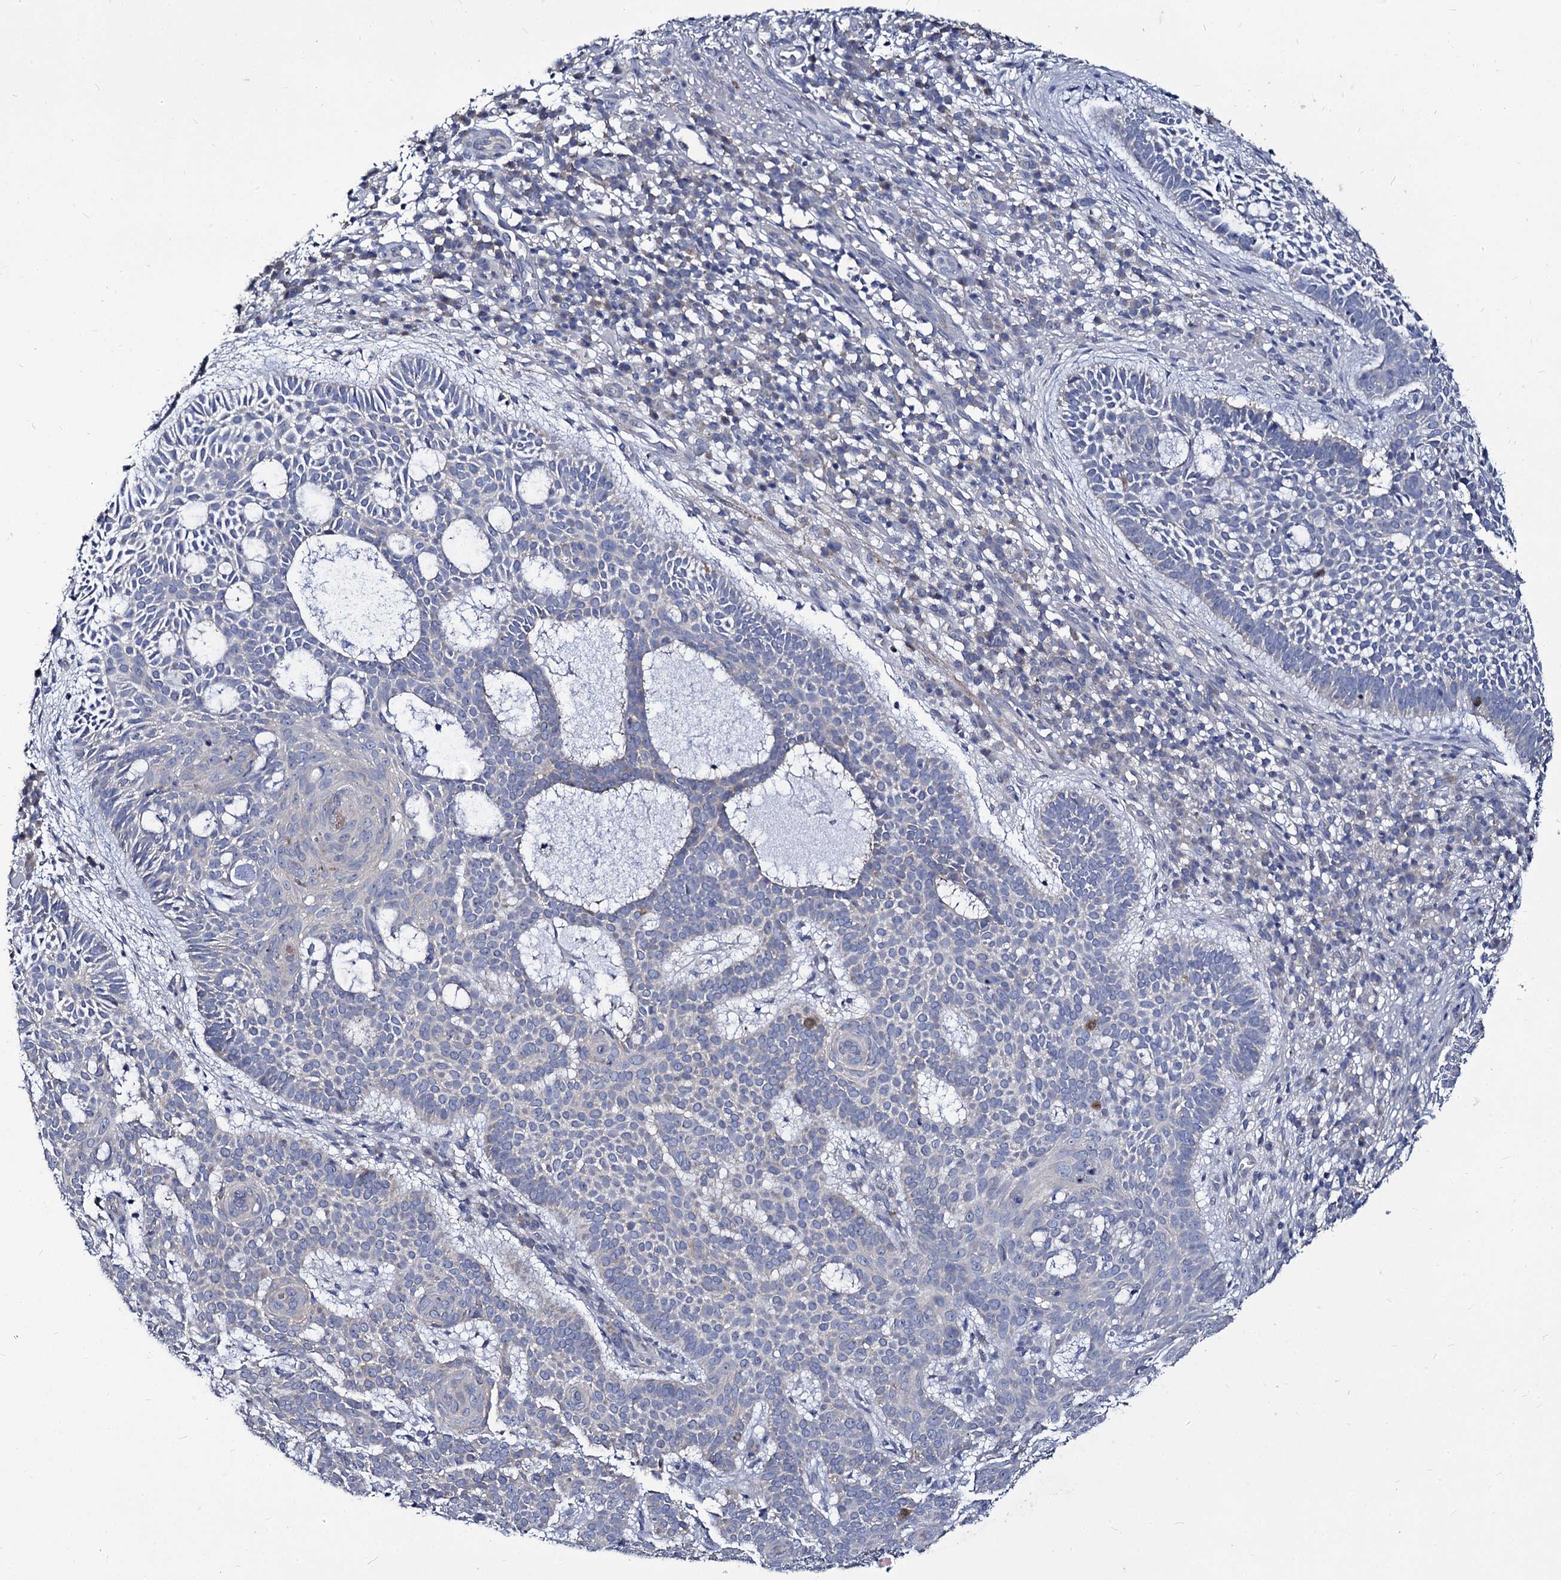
{"staining": {"intensity": "negative", "quantity": "none", "location": "none"}, "tissue": "skin cancer", "cell_type": "Tumor cells", "image_type": "cancer", "snomed": [{"axis": "morphology", "description": "Basal cell carcinoma"}, {"axis": "topography", "description": "Skin"}], "caption": "The IHC histopathology image has no significant expression in tumor cells of skin basal cell carcinoma tissue.", "gene": "PANX2", "patient": {"sex": "male", "age": 85}}